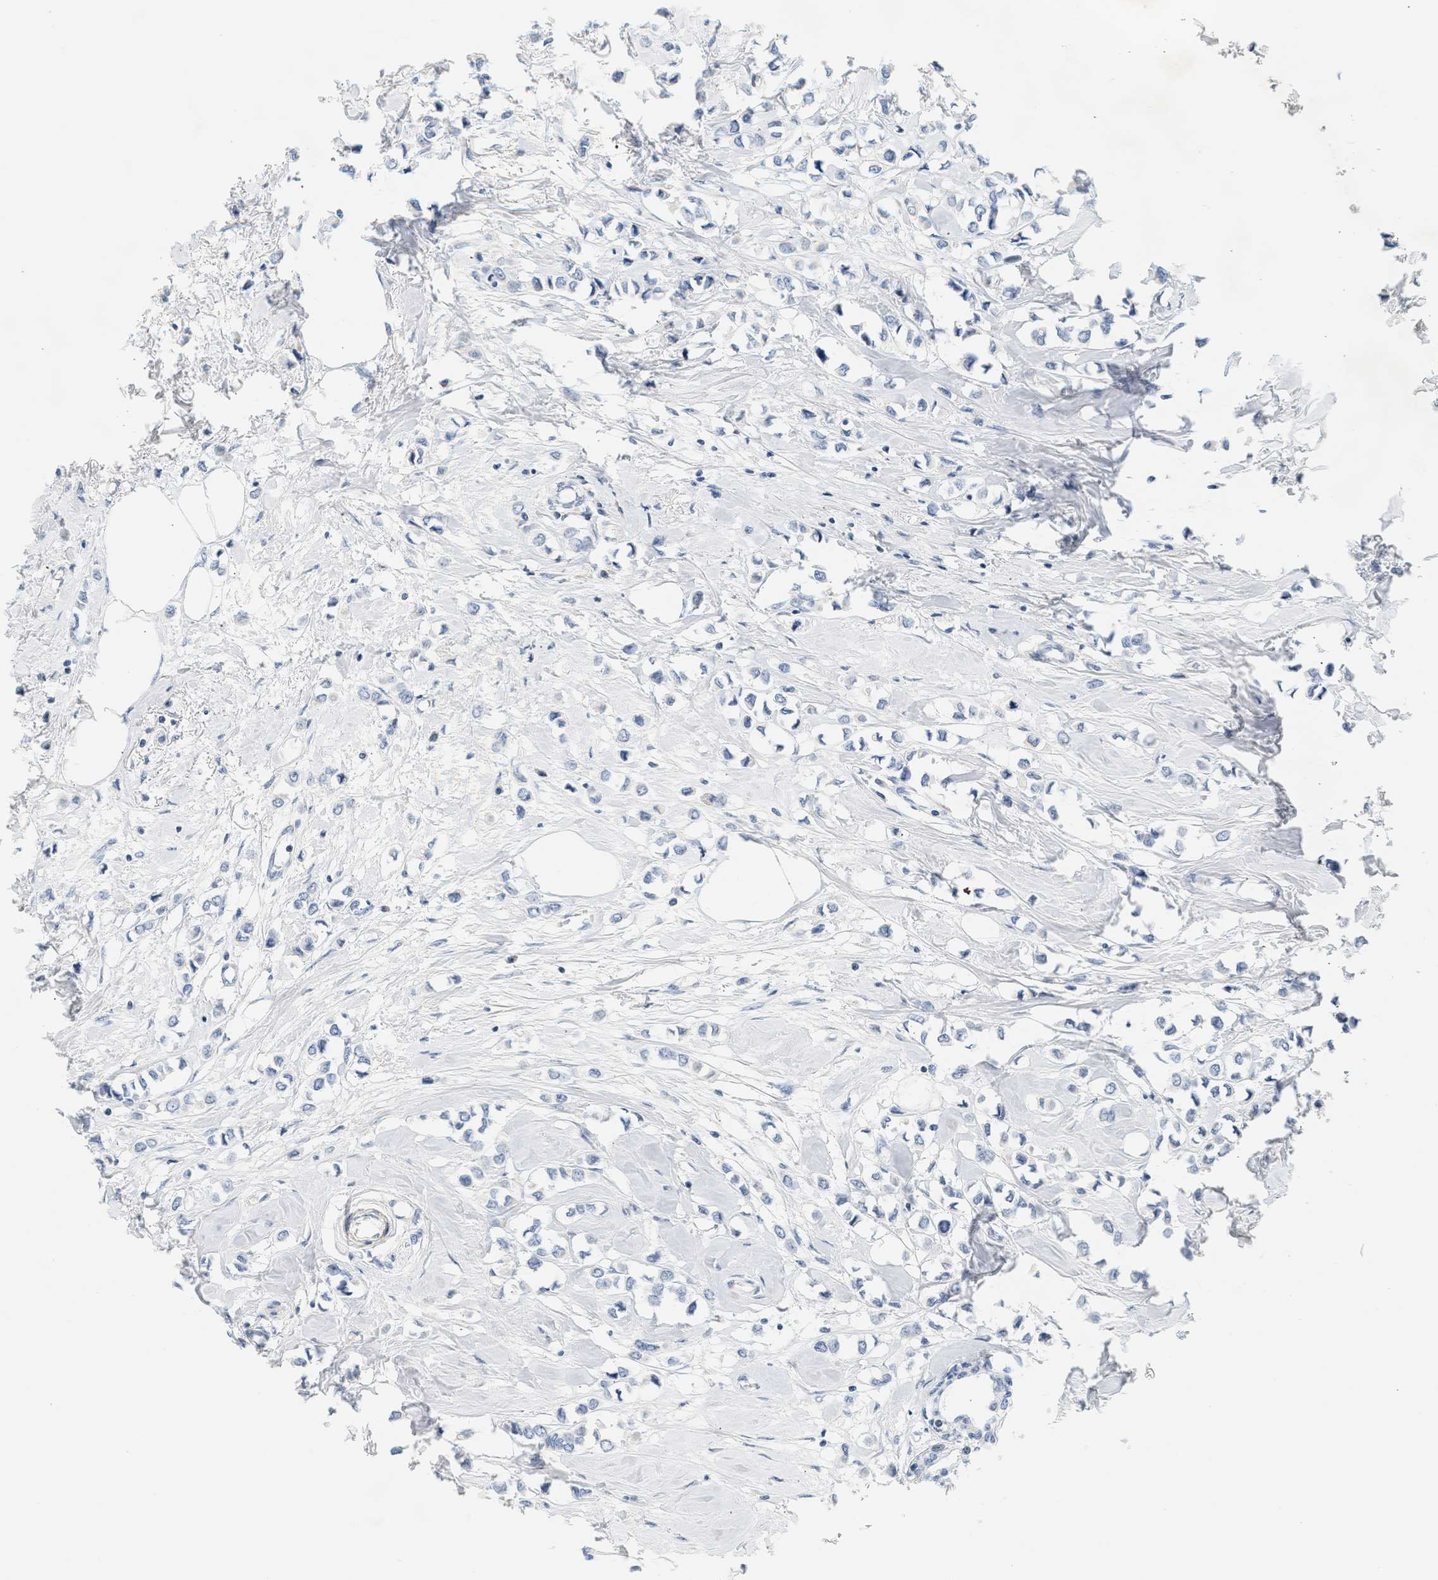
{"staining": {"intensity": "negative", "quantity": "none", "location": "none"}, "tissue": "breast cancer", "cell_type": "Tumor cells", "image_type": "cancer", "snomed": [{"axis": "morphology", "description": "Lobular carcinoma"}, {"axis": "topography", "description": "Breast"}], "caption": "Protein analysis of breast cancer (lobular carcinoma) demonstrates no significant staining in tumor cells.", "gene": "SLC30A7", "patient": {"sex": "female", "age": 51}}